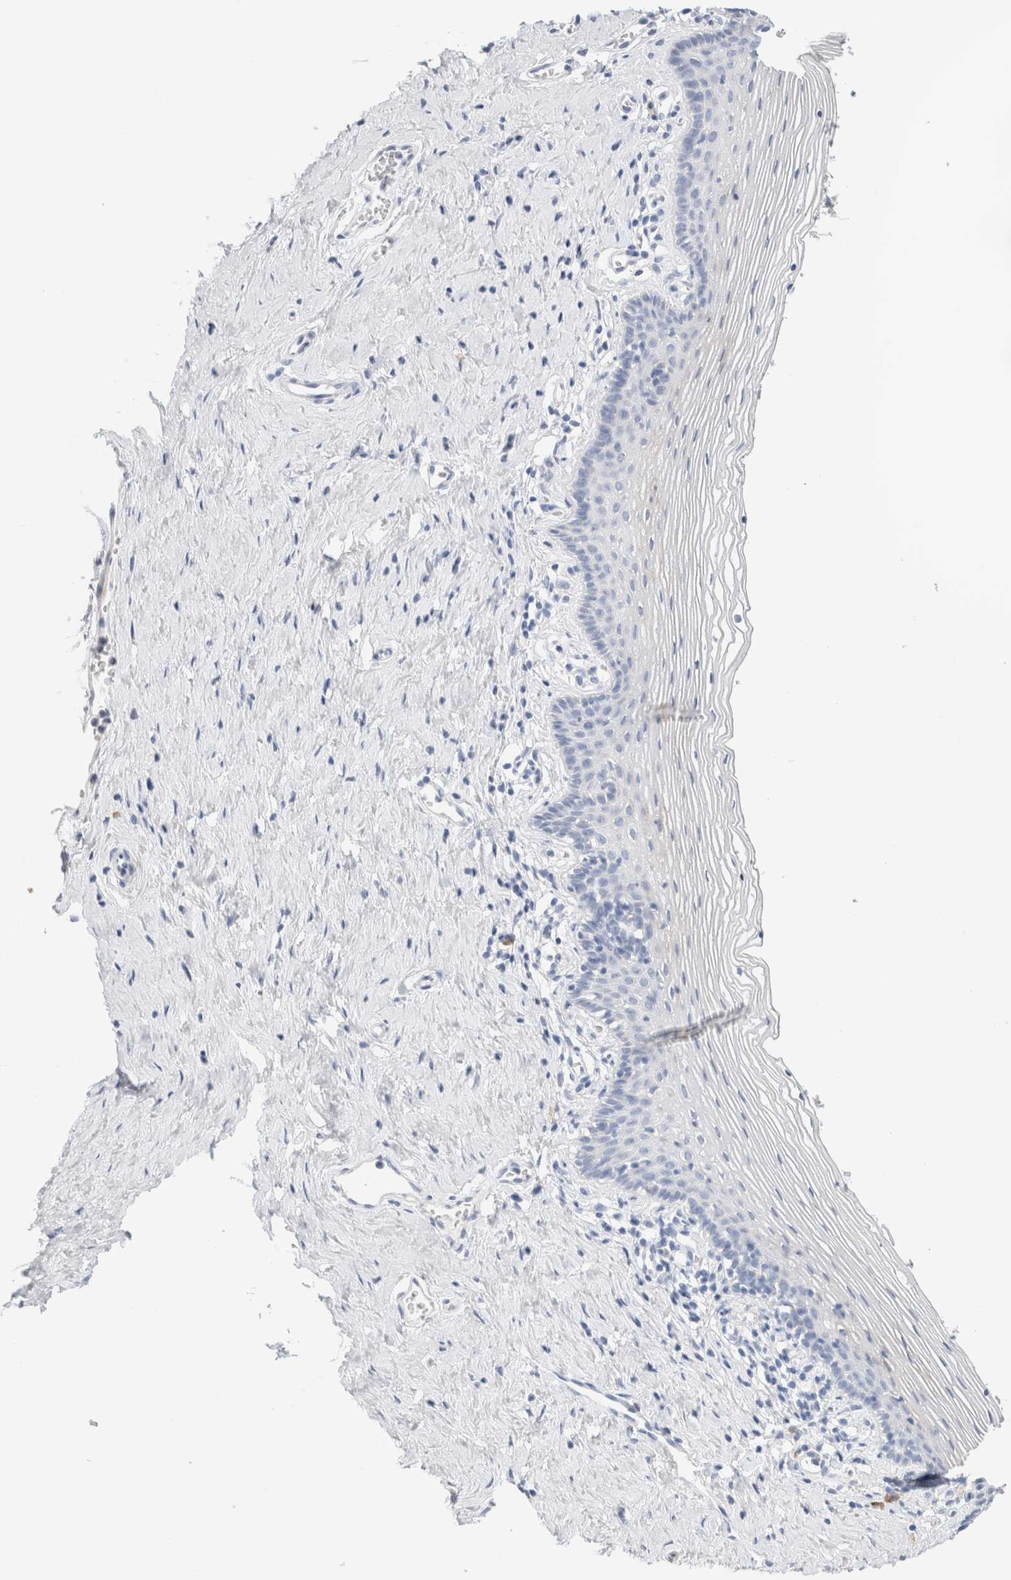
{"staining": {"intensity": "negative", "quantity": "none", "location": "none"}, "tissue": "vagina", "cell_type": "Squamous epithelial cells", "image_type": "normal", "snomed": [{"axis": "morphology", "description": "Normal tissue, NOS"}, {"axis": "topography", "description": "Vagina"}], "caption": "DAB immunohistochemical staining of unremarkable human vagina reveals no significant staining in squamous epithelial cells. (DAB (3,3'-diaminobenzidine) immunohistochemistry with hematoxylin counter stain).", "gene": "GADD45G", "patient": {"sex": "female", "age": 32}}